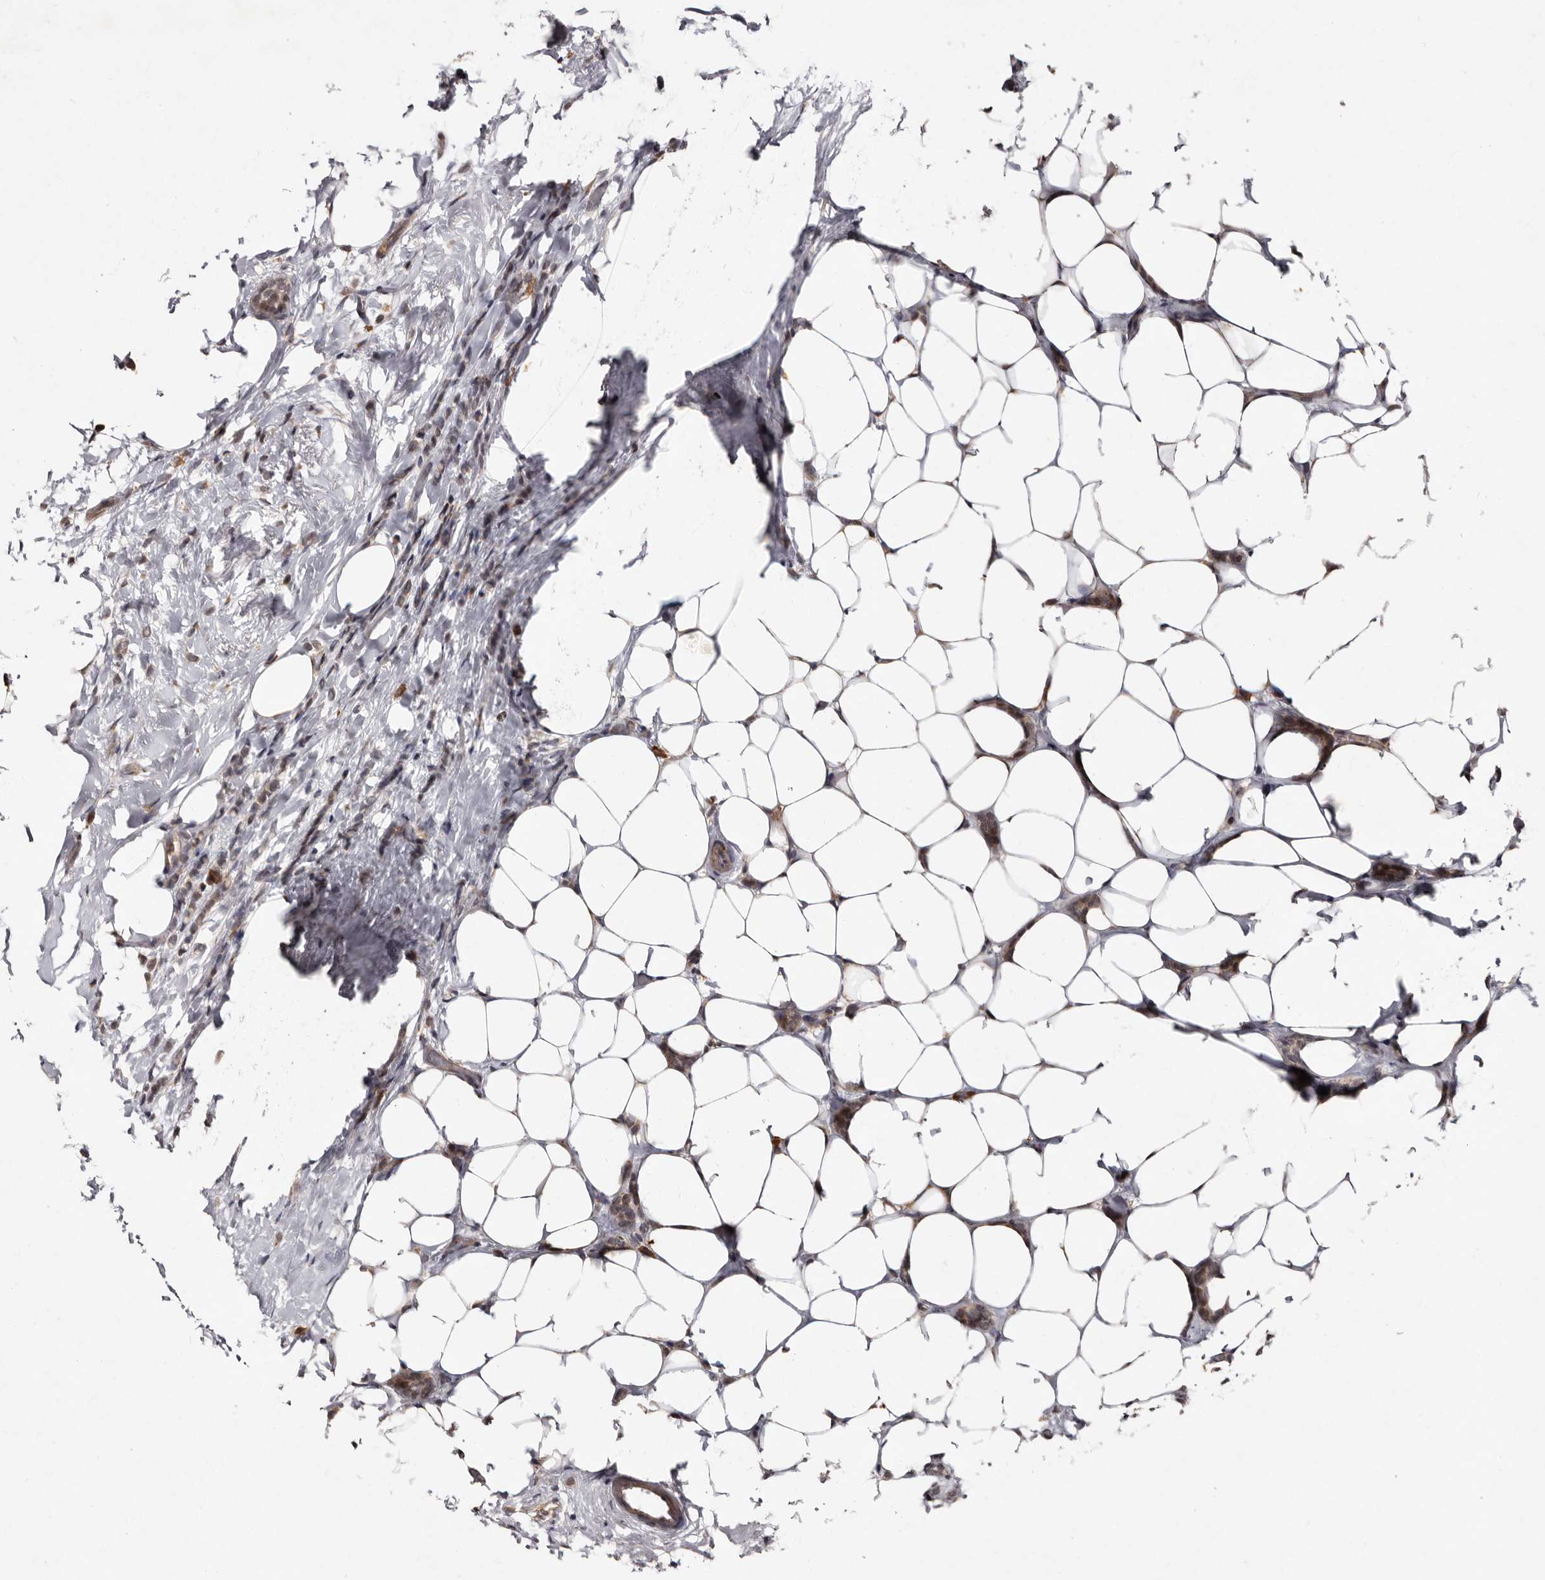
{"staining": {"intensity": "weak", "quantity": "<25%", "location": "cytoplasmic/membranous"}, "tissue": "breast cancer", "cell_type": "Tumor cells", "image_type": "cancer", "snomed": [{"axis": "morphology", "description": "Lobular carcinoma"}, {"axis": "topography", "description": "Breast"}], "caption": "Human lobular carcinoma (breast) stained for a protein using IHC shows no staining in tumor cells.", "gene": "DNPH1", "patient": {"sex": "female", "age": 50}}